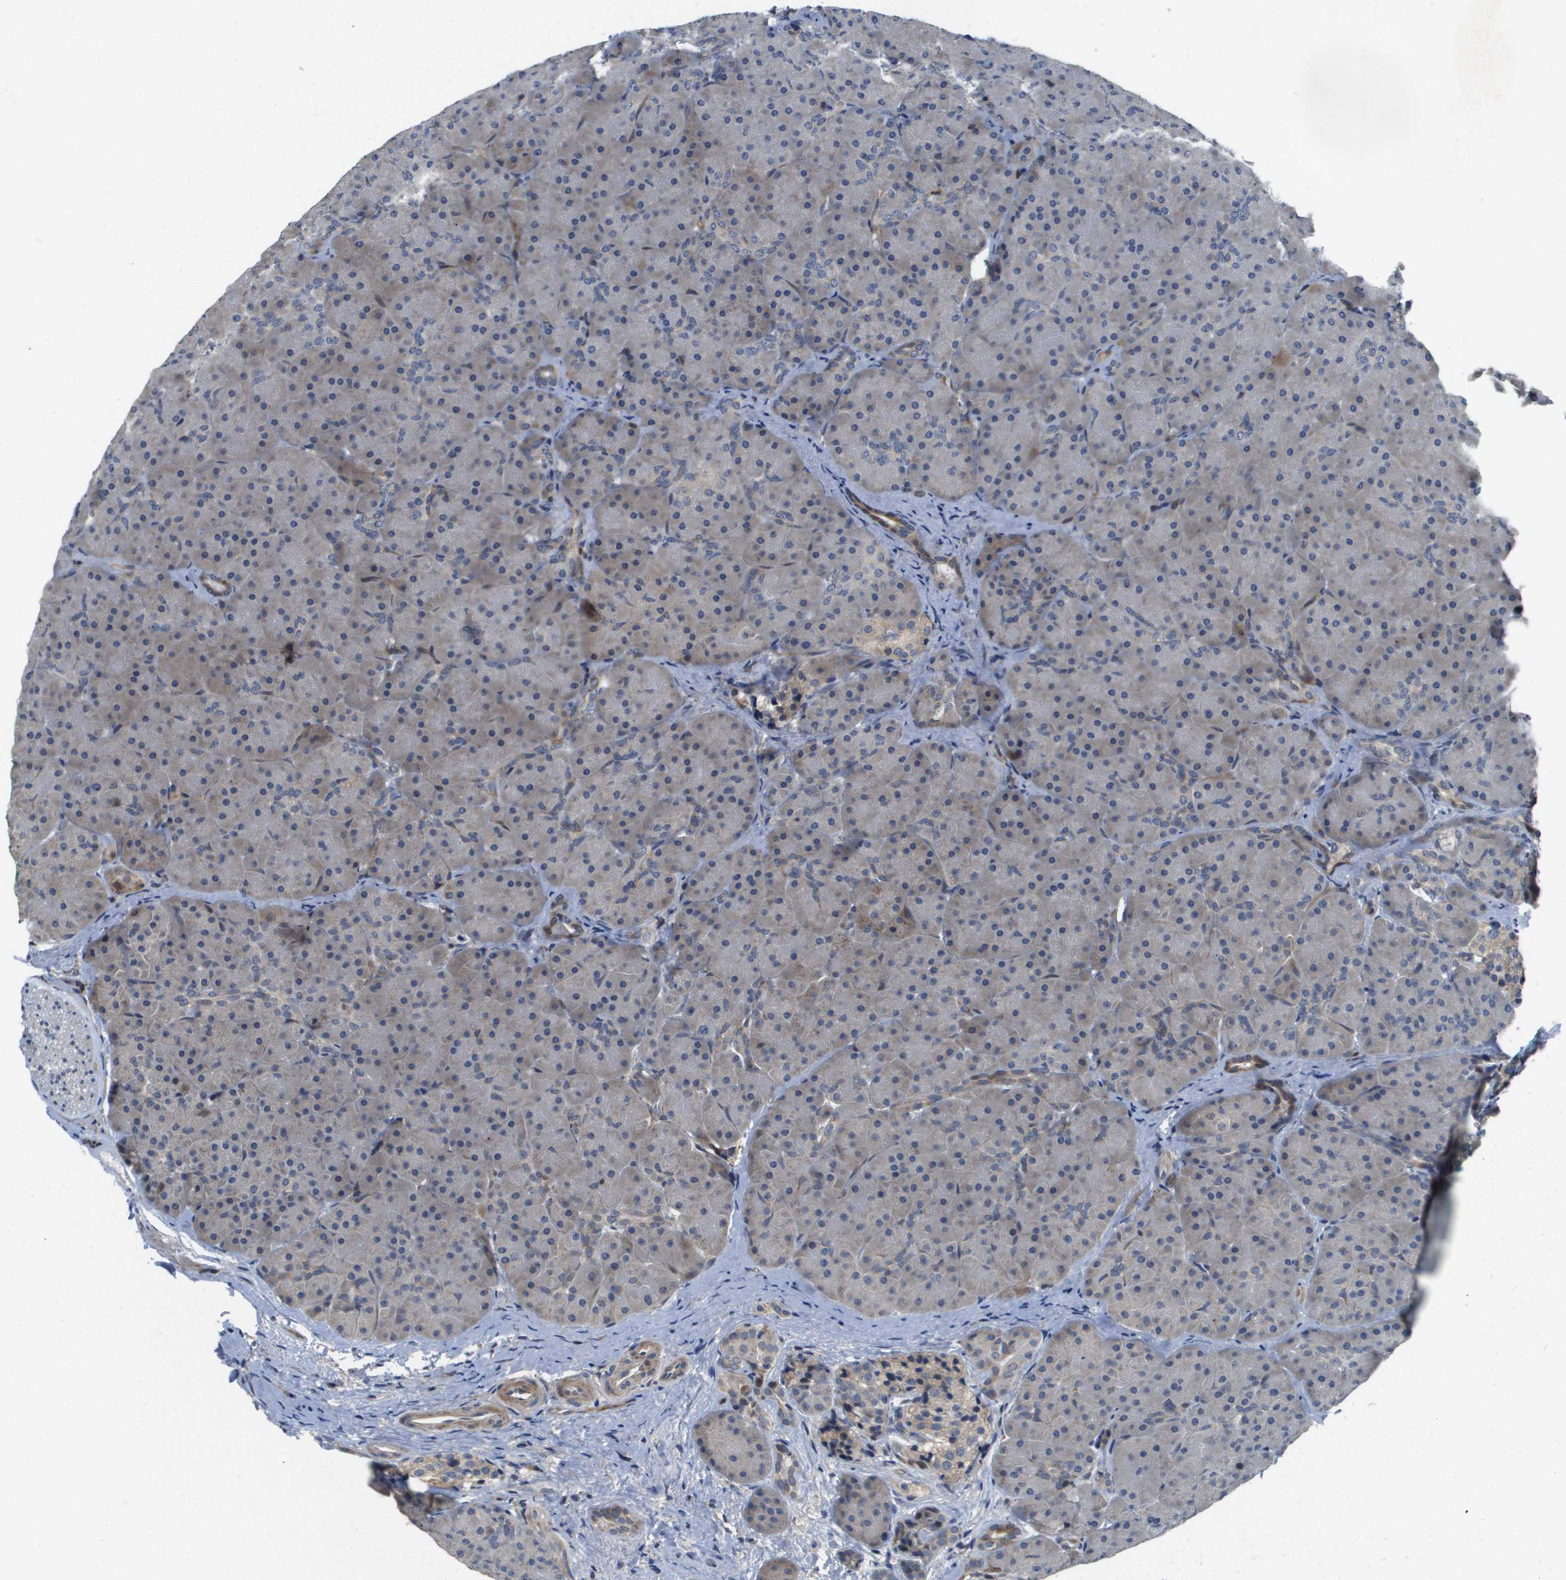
{"staining": {"intensity": "moderate", "quantity": "<25%", "location": "cytoplasmic/membranous"}, "tissue": "pancreas", "cell_type": "Exocrine glandular cells", "image_type": "normal", "snomed": [{"axis": "morphology", "description": "Normal tissue, NOS"}, {"axis": "topography", "description": "Pancreas"}], "caption": "This histopathology image displays immunohistochemistry (IHC) staining of benign human pancreas, with low moderate cytoplasmic/membranous staining in approximately <25% of exocrine glandular cells.", "gene": "SCN4B", "patient": {"sex": "male", "age": 66}}